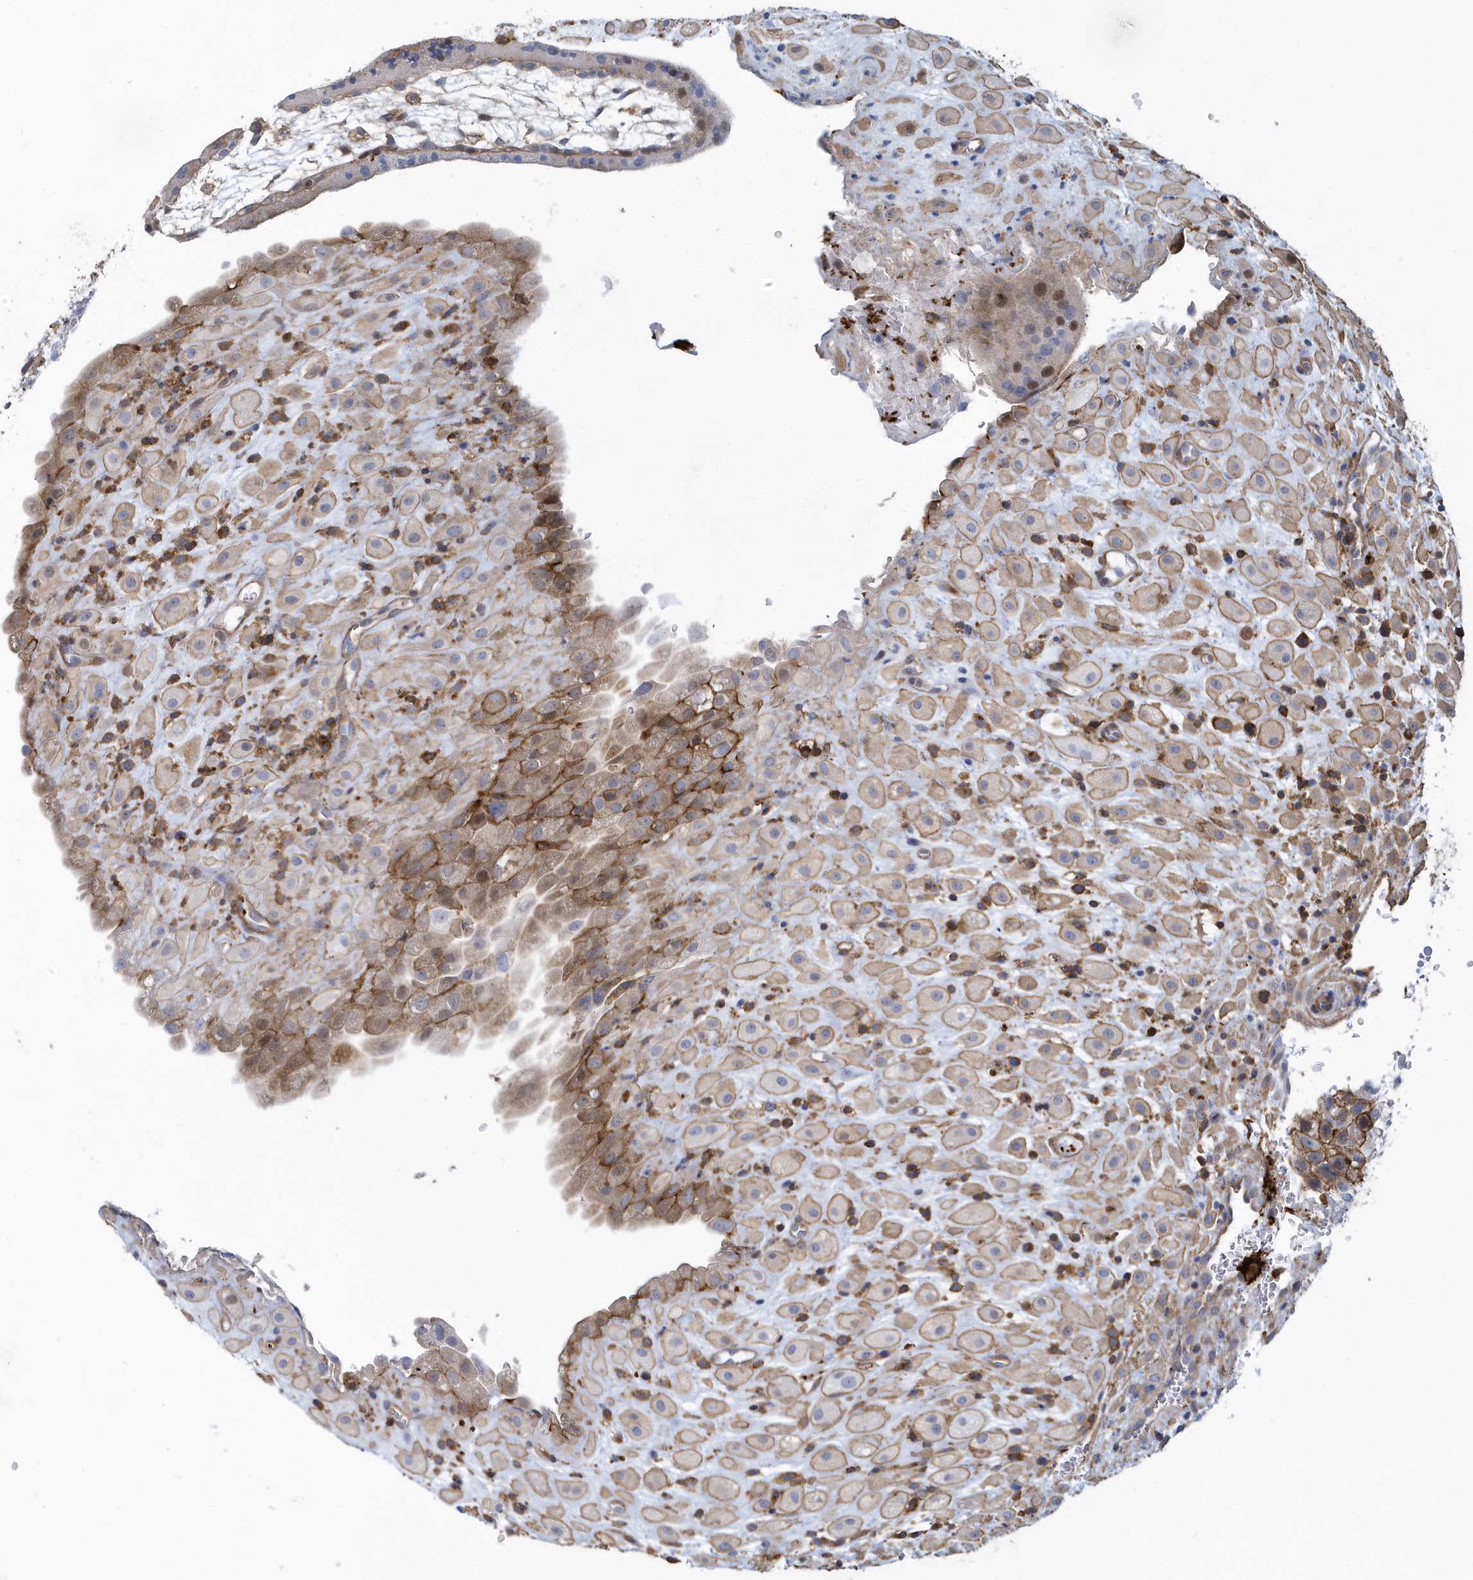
{"staining": {"intensity": "moderate", "quantity": "25%-75%", "location": "cytoplasmic/membranous"}, "tissue": "placenta", "cell_type": "Decidual cells", "image_type": "normal", "snomed": [{"axis": "morphology", "description": "Normal tissue, NOS"}, {"axis": "topography", "description": "Placenta"}], "caption": "A brown stain shows moderate cytoplasmic/membranous positivity of a protein in decidual cells of unremarkable placenta. Using DAB (3,3'-diaminobenzidine) (brown) and hematoxylin (blue) stains, captured at high magnification using brightfield microscopy.", "gene": "ARAP2", "patient": {"sex": "female", "age": 35}}